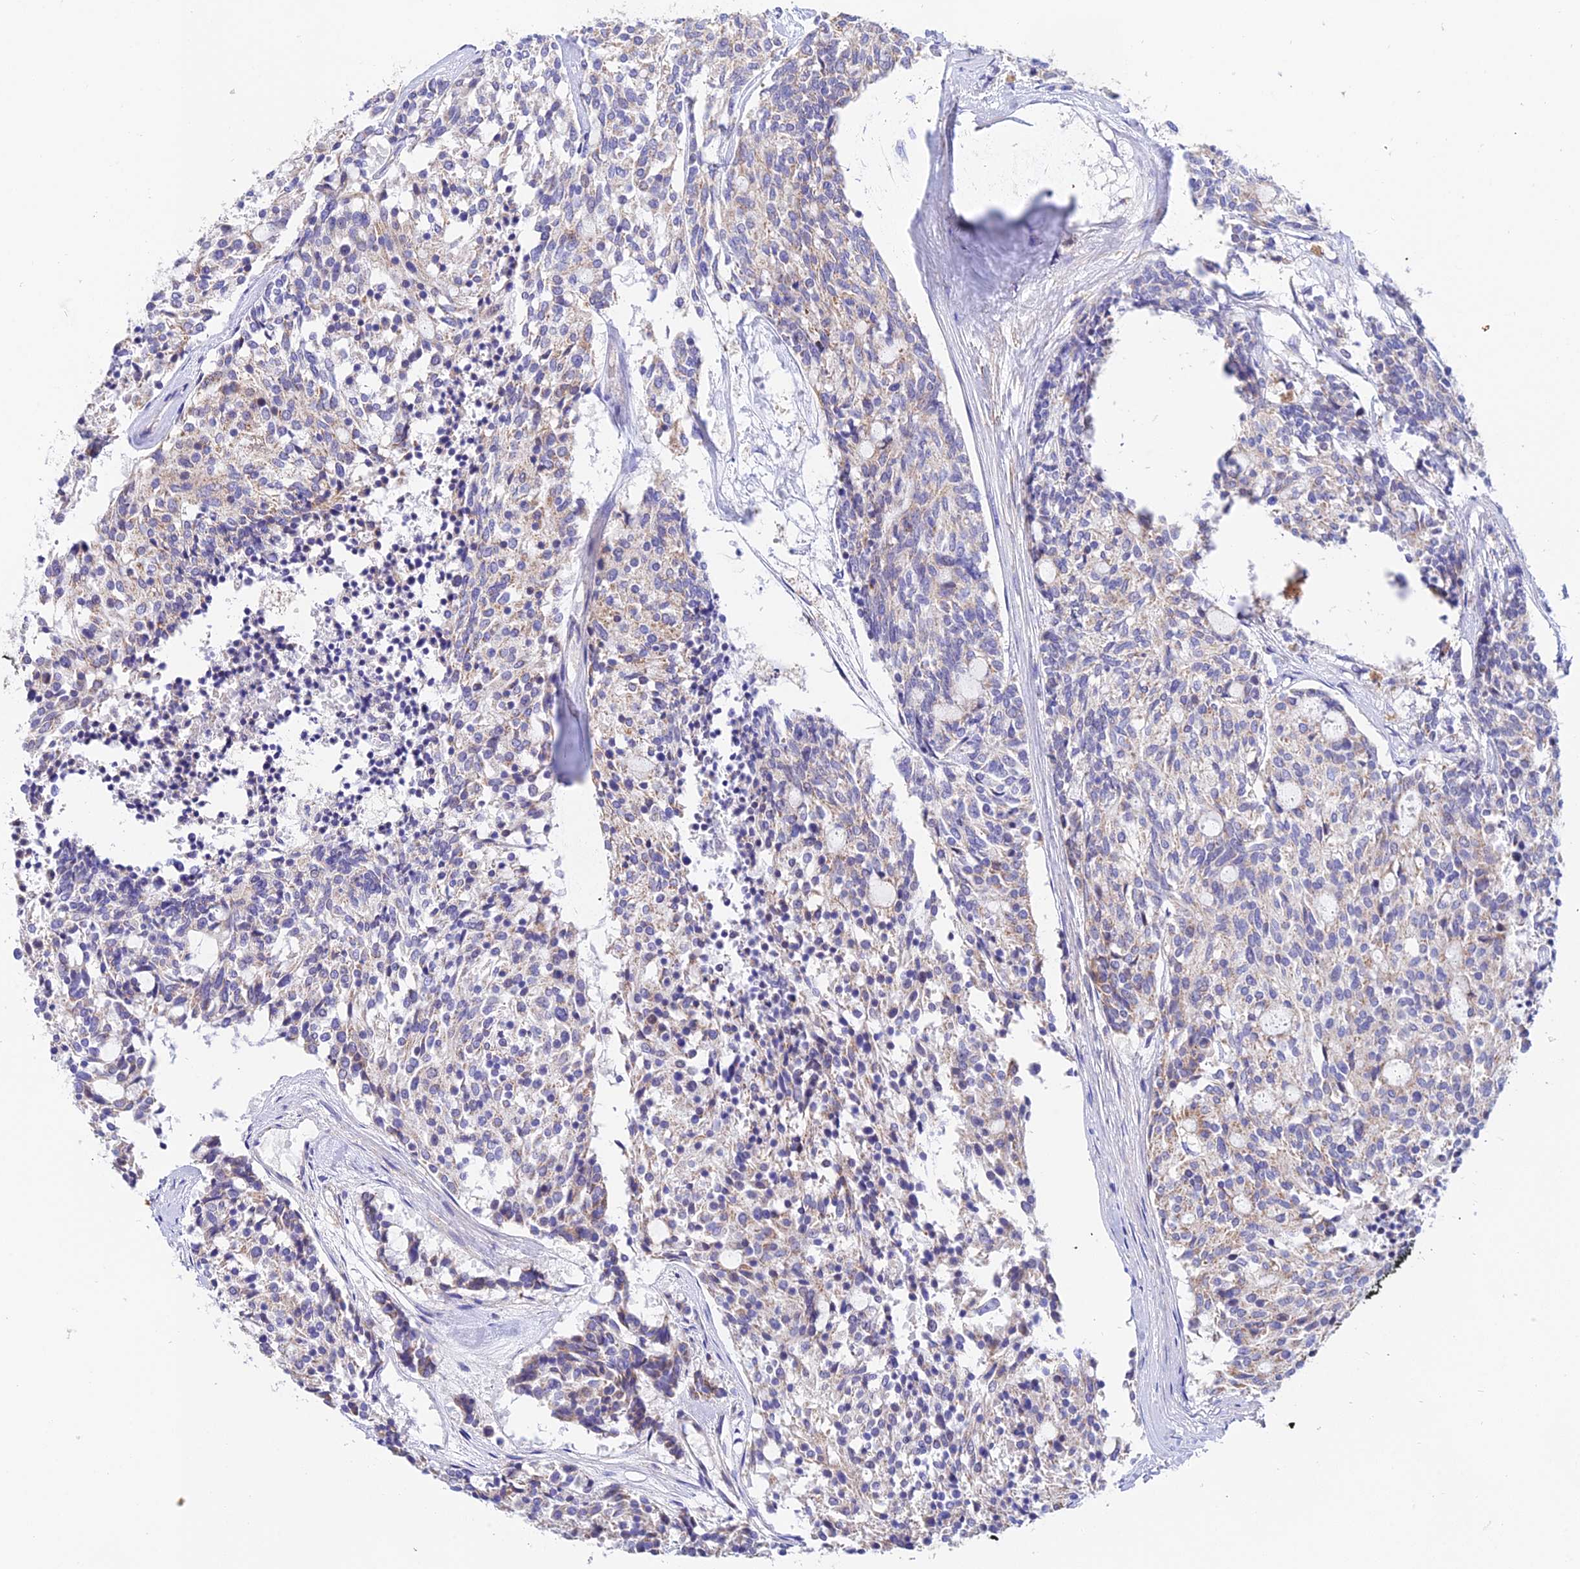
{"staining": {"intensity": "weak", "quantity": "<25%", "location": "cytoplasmic/membranous"}, "tissue": "carcinoid", "cell_type": "Tumor cells", "image_type": "cancer", "snomed": [{"axis": "morphology", "description": "Carcinoid, malignant, NOS"}, {"axis": "topography", "description": "Pancreas"}], "caption": "Immunohistochemical staining of human carcinoid exhibits no significant staining in tumor cells.", "gene": "PPP2R2C", "patient": {"sex": "female", "age": 54}}